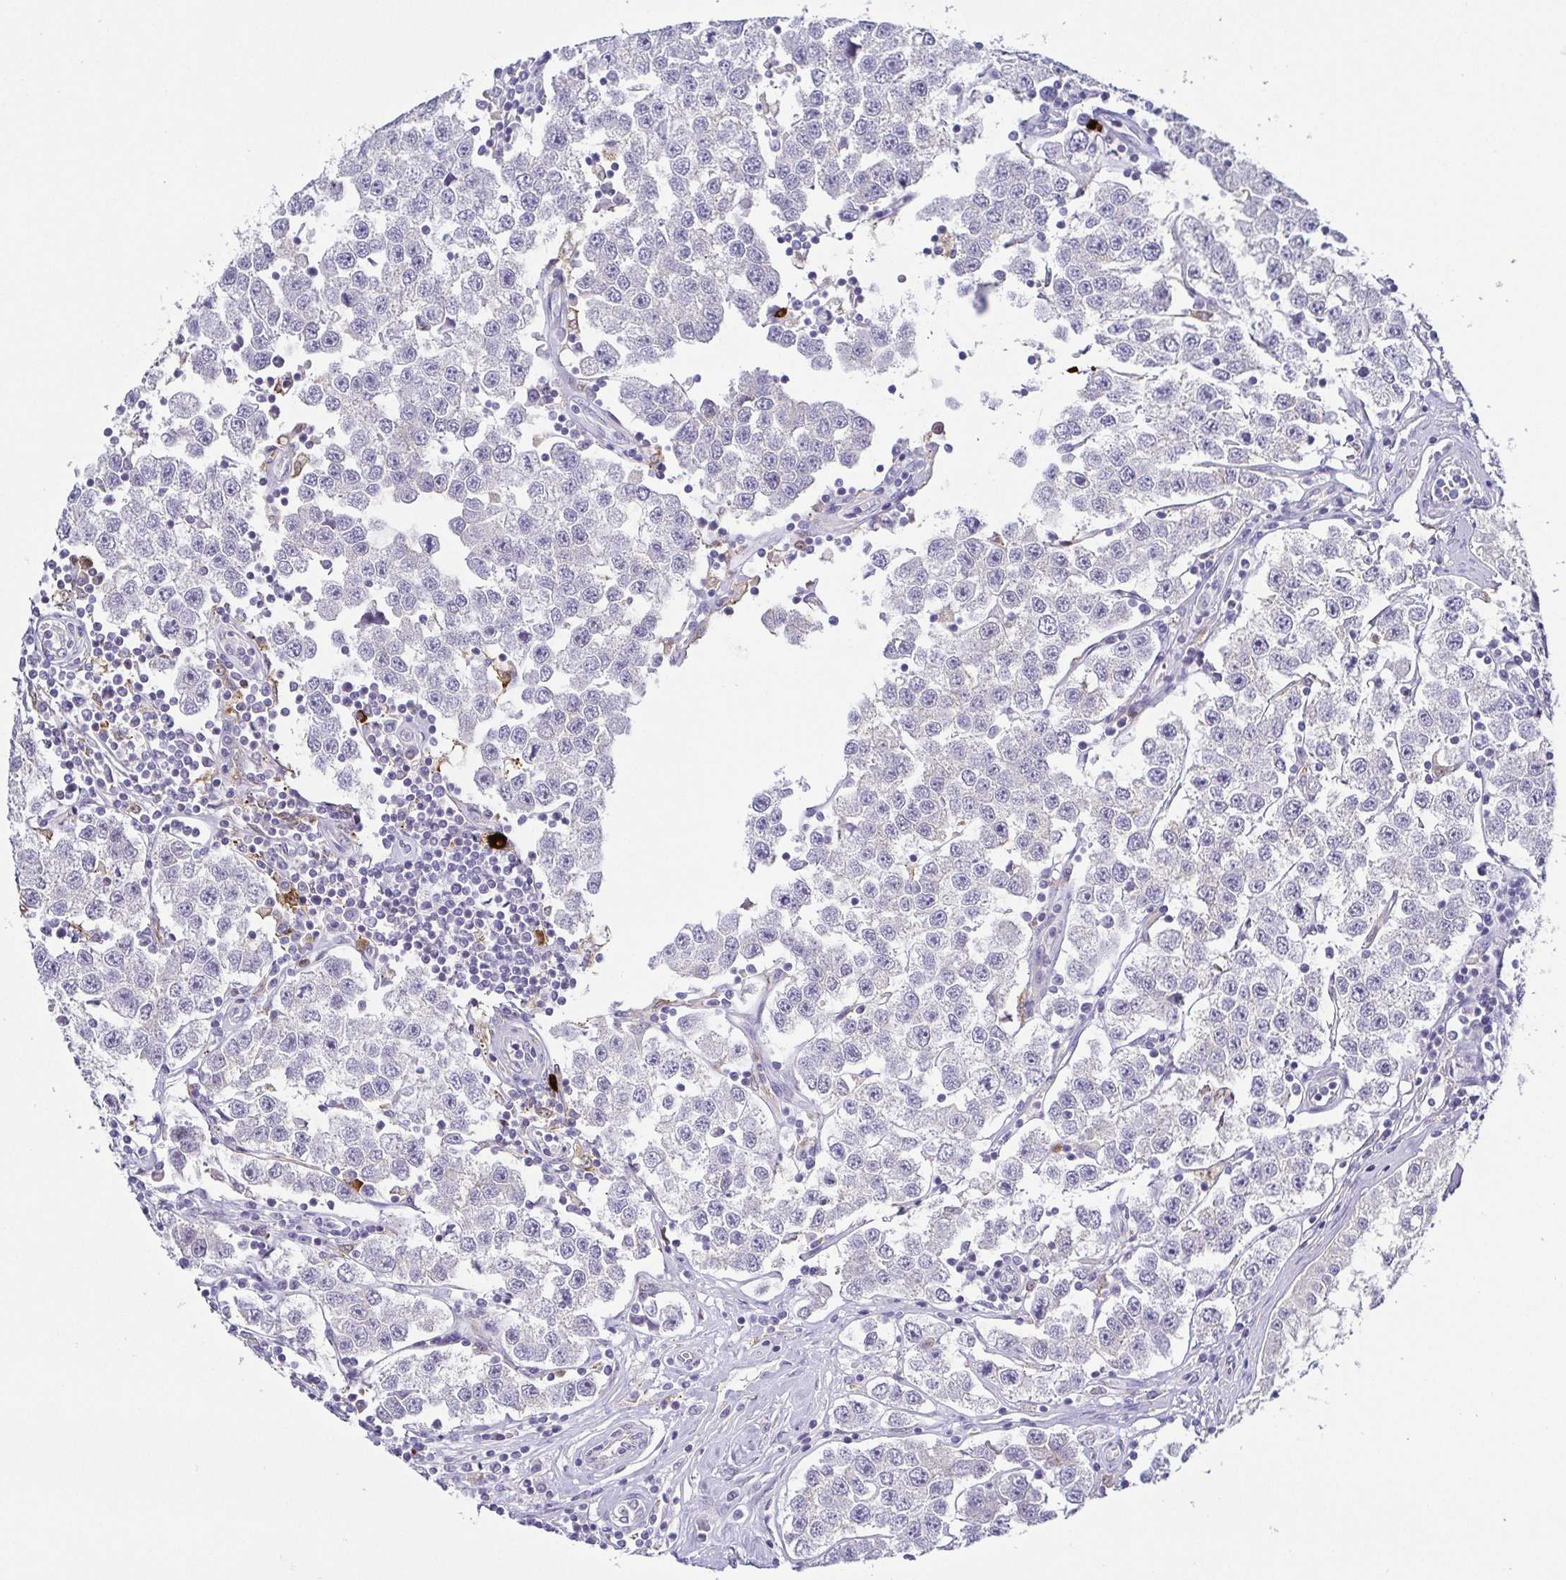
{"staining": {"intensity": "negative", "quantity": "none", "location": "none"}, "tissue": "testis cancer", "cell_type": "Tumor cells", "image_type": "cancer", "snomed": [{"axis": "morphology", "description": "Seminoma, NOS"}, {"axis": "topography", "description": "Testis"}], "caption": "This image is of testis cancer (seminoma) stained with immunohistochemistry (IHC) to label a protein in brown with the nuclei are counter-stained blue. There is no staining in tumor cells.", "gene": "RNASE7", "patient": {"sex": "male", "age": 34}}